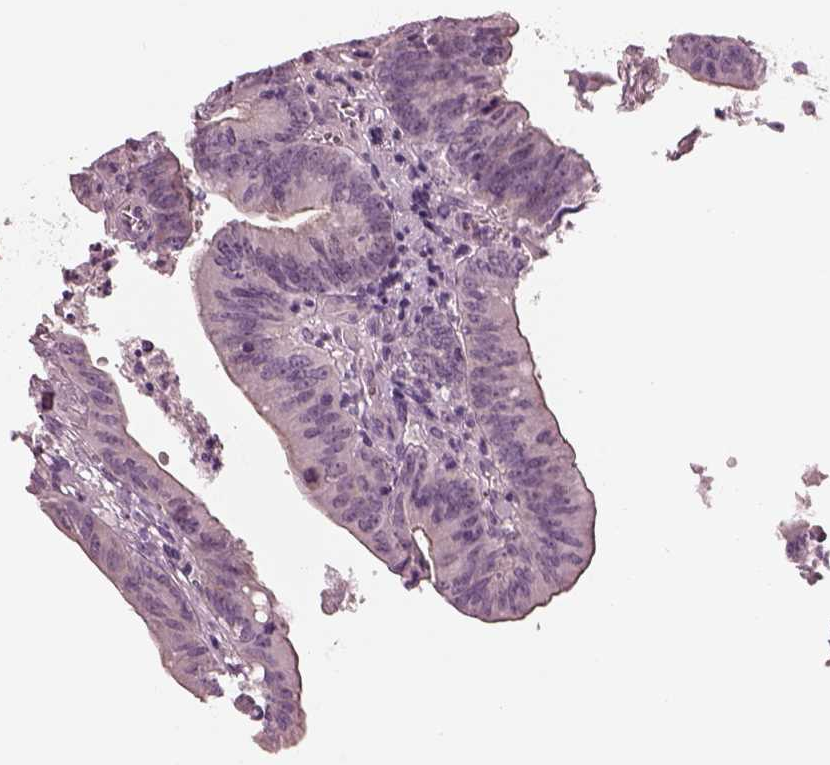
{"staining": {"intensity": "negative", "quantity": "none", "location": "none"}, "tissue": "colorectal cancer", "cell_type": "Tumor cells", "image_type": "cancer", "snomed": [{"axis": "morphology", "description": "Adenocarcinoma, NOS"}, {"axis": "topography", "description": "Colon"}], "caption": "Tumor cells show no significant staining in colorectal adenocarcinoma.", "gene": "CACNG4", "patient": {"sex": "female", "age": 70}}